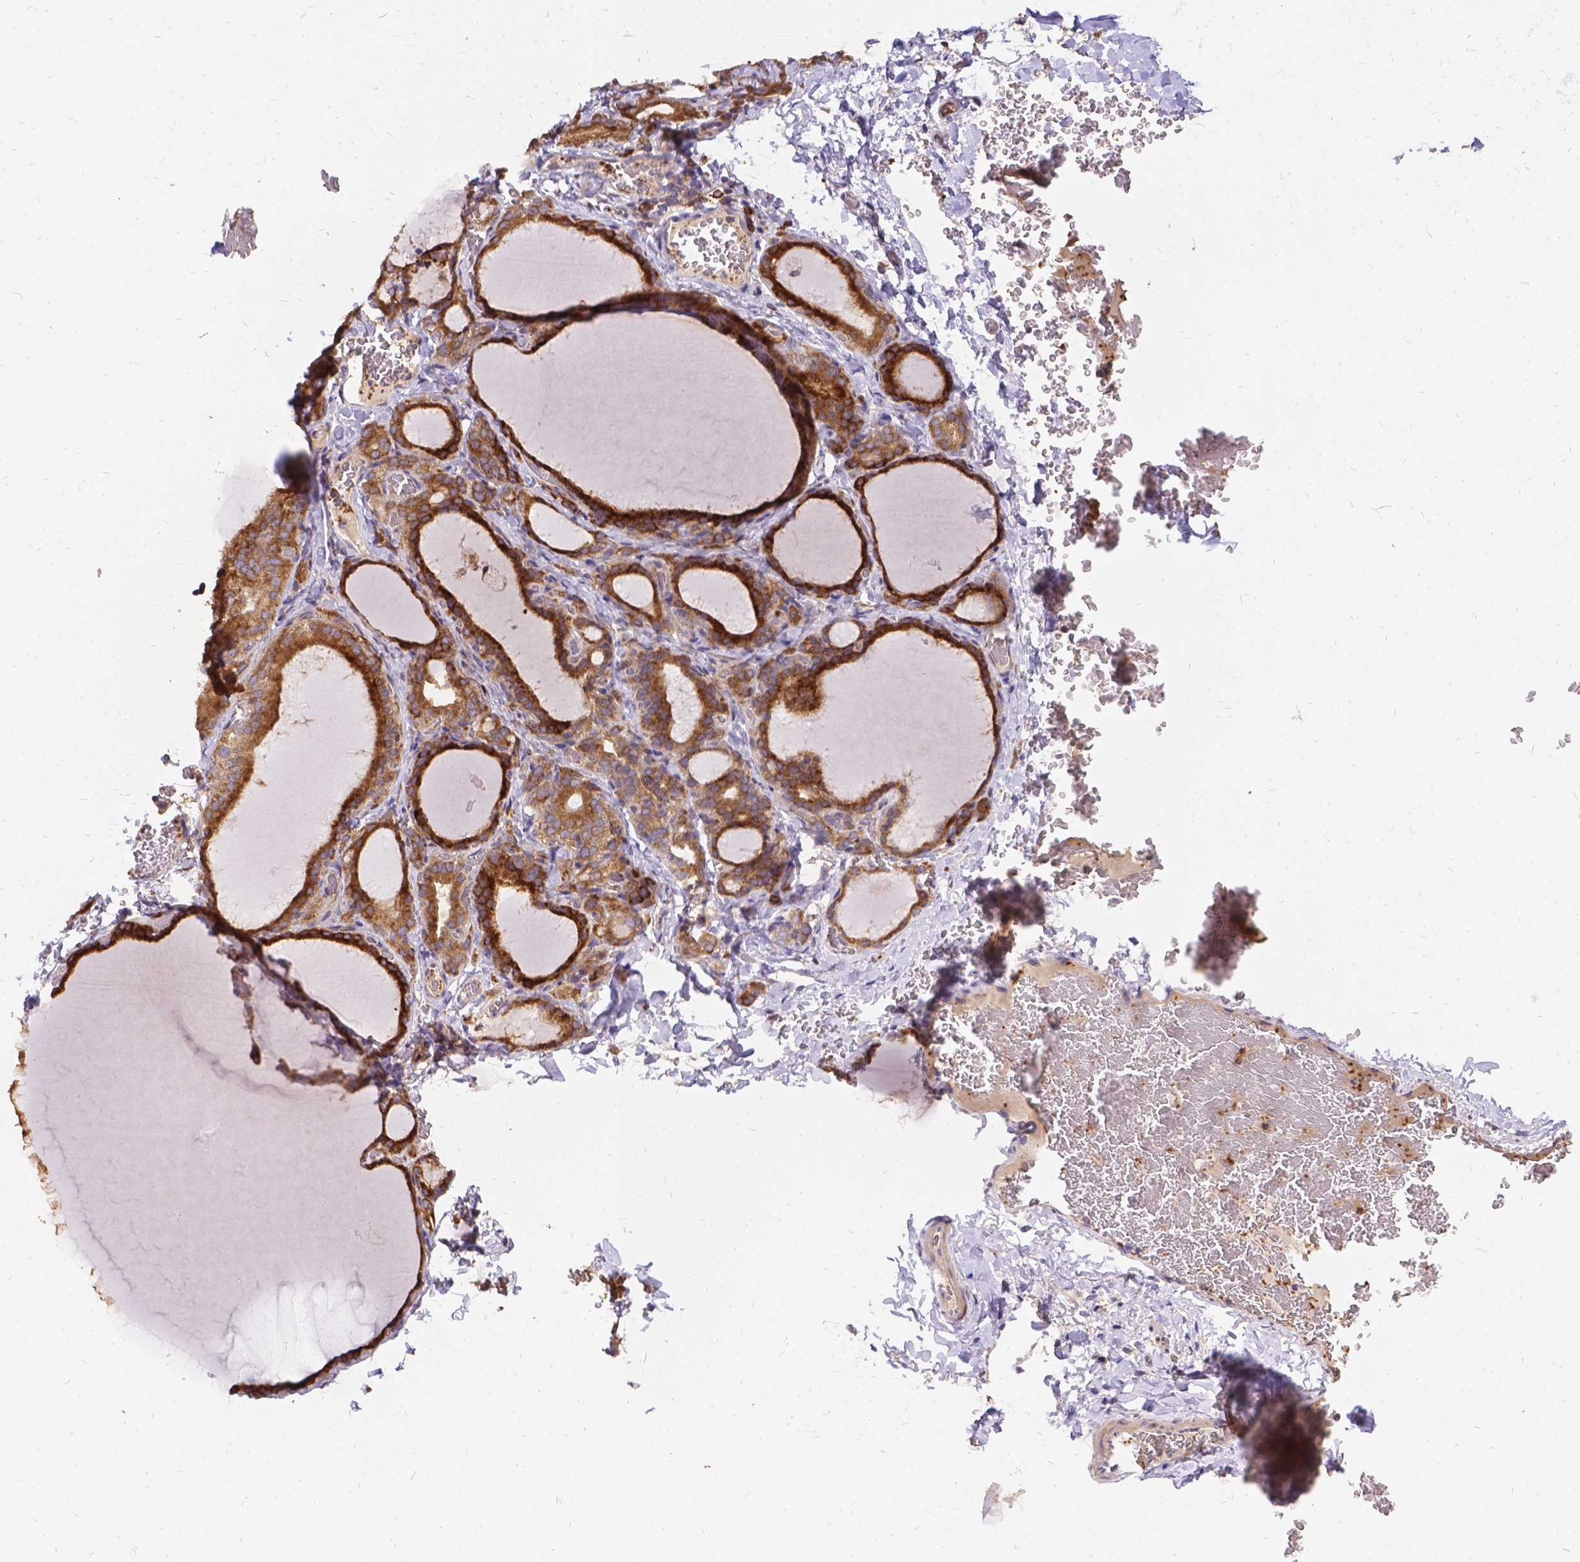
{"staining": {"intensity": "strong", "quantity": ">75%", "location": "cytoplasmic/membranous"}, "tissue": "thyroid gland", "cell_type": "Glandular cells", "image_type": "normal", "snomed": [{"axis": "morphology", "description": "Normal tissue, NOS"}, {"axis": "morphology", "description": "Hyperplasia, NOS"}, {"axis": "topography", "description": "Thyroid gland"}], "caption": "Immunohistochemical staining of normal thyroid gland demonstrates >75% levels of strong cytoplasmic/membranous protein staining in approximately >75% of glandular cells. (DAB = brown stain, brightfield microscopy at high magnification).", "gene": "DENND6A", "patient": {"sex": "female", "age": 27}}